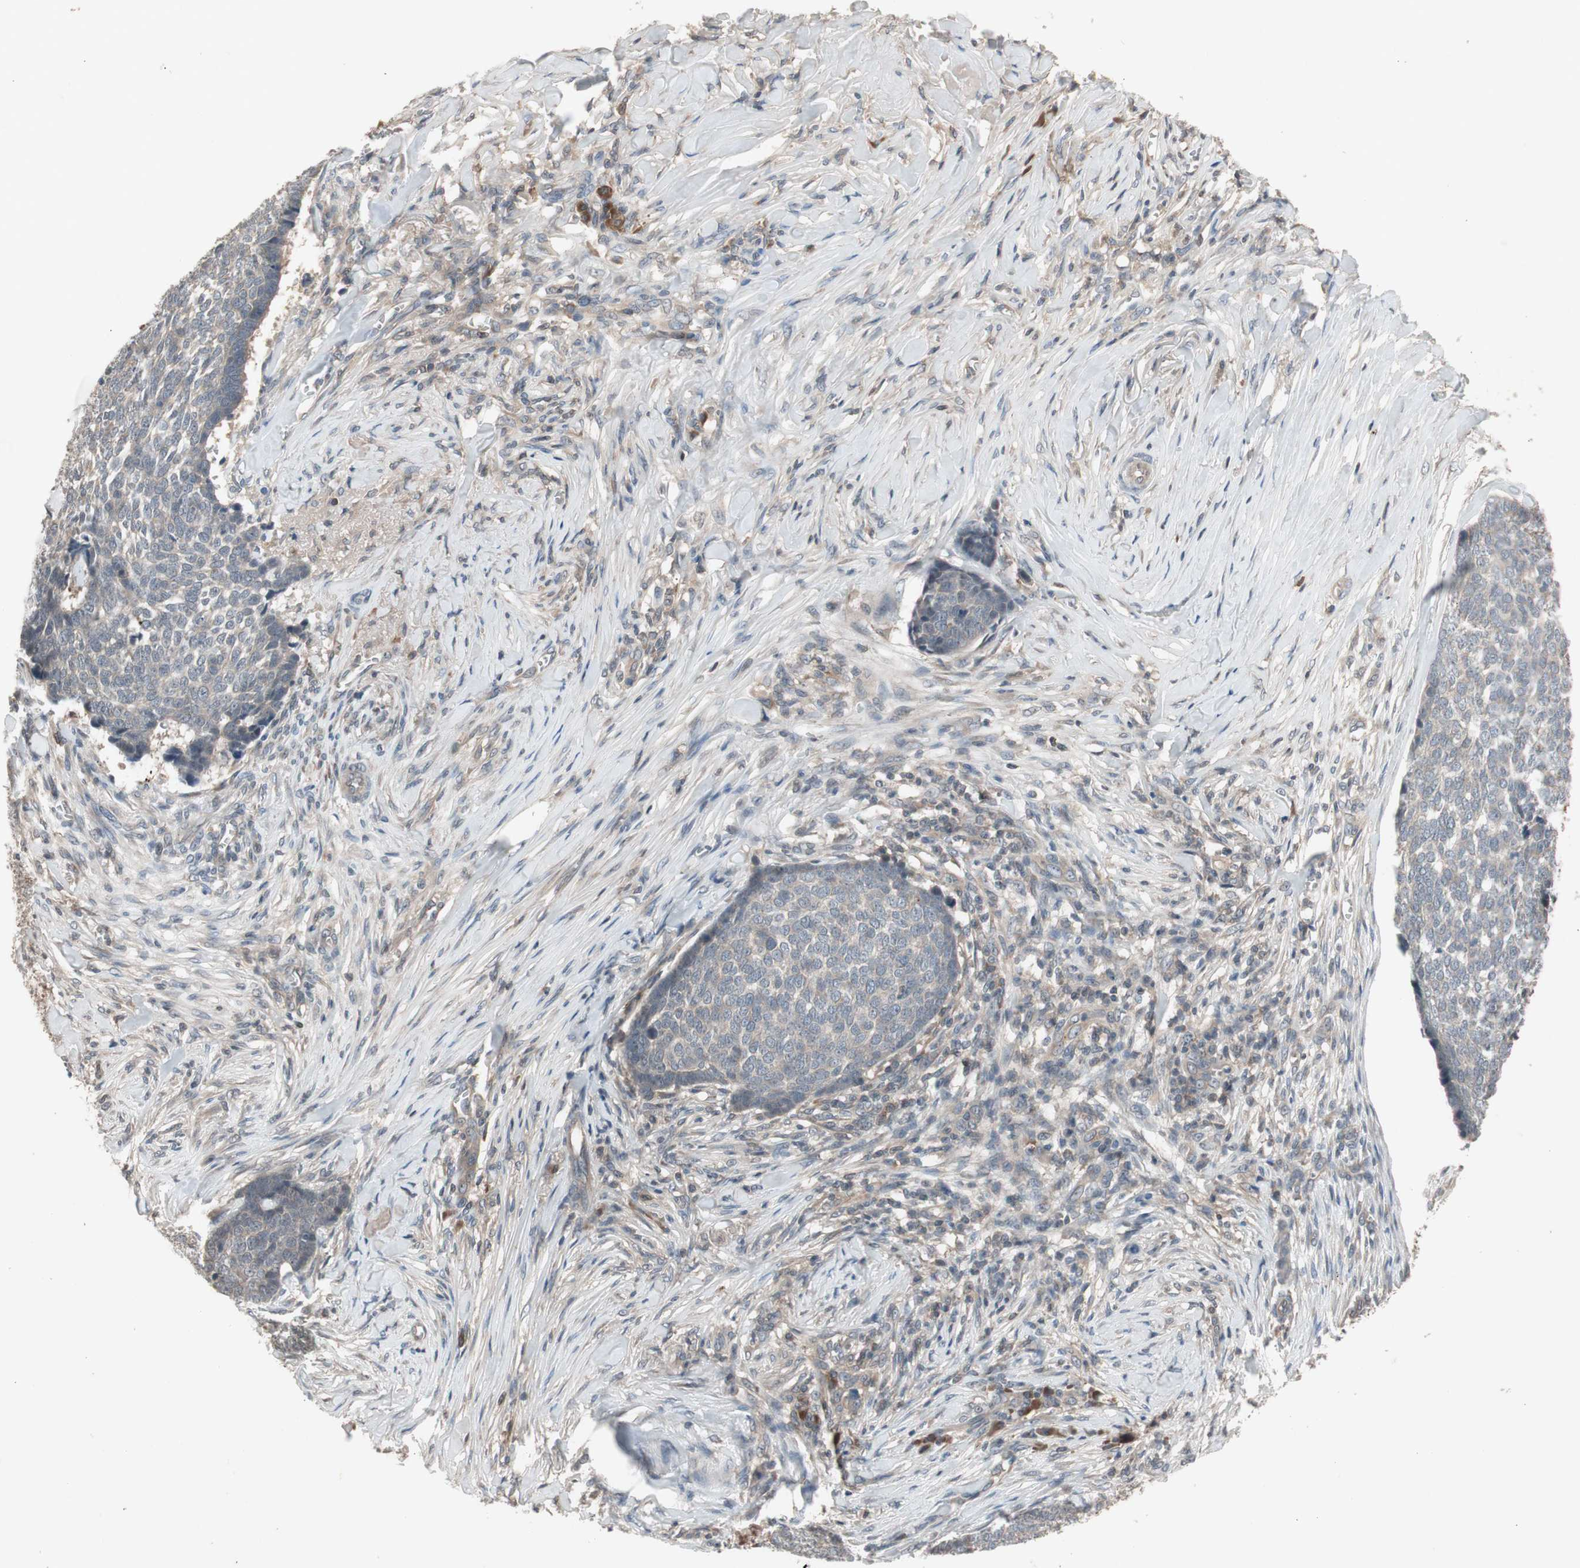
{"staining": {"intensity": "weak", "quantity": ">75%", "location": "cytoplasmic/membranous"}, "tissue": "skin cancer", "cell_type": "Tumor cells", "image_type": "cancer", "snomed": [{"axis": "morphology", "description": "Basal cell carcinoma"}, {"axis": "topography", "description": "Skin"}], "caption": "Skin basal cell carcinoma stained with a brown dye reveals weak cytoplasmic/membranous positive staining in about >75% of tumor cells.", "gene": "NSF", "patient": {"sex": "male", "age": 84}}